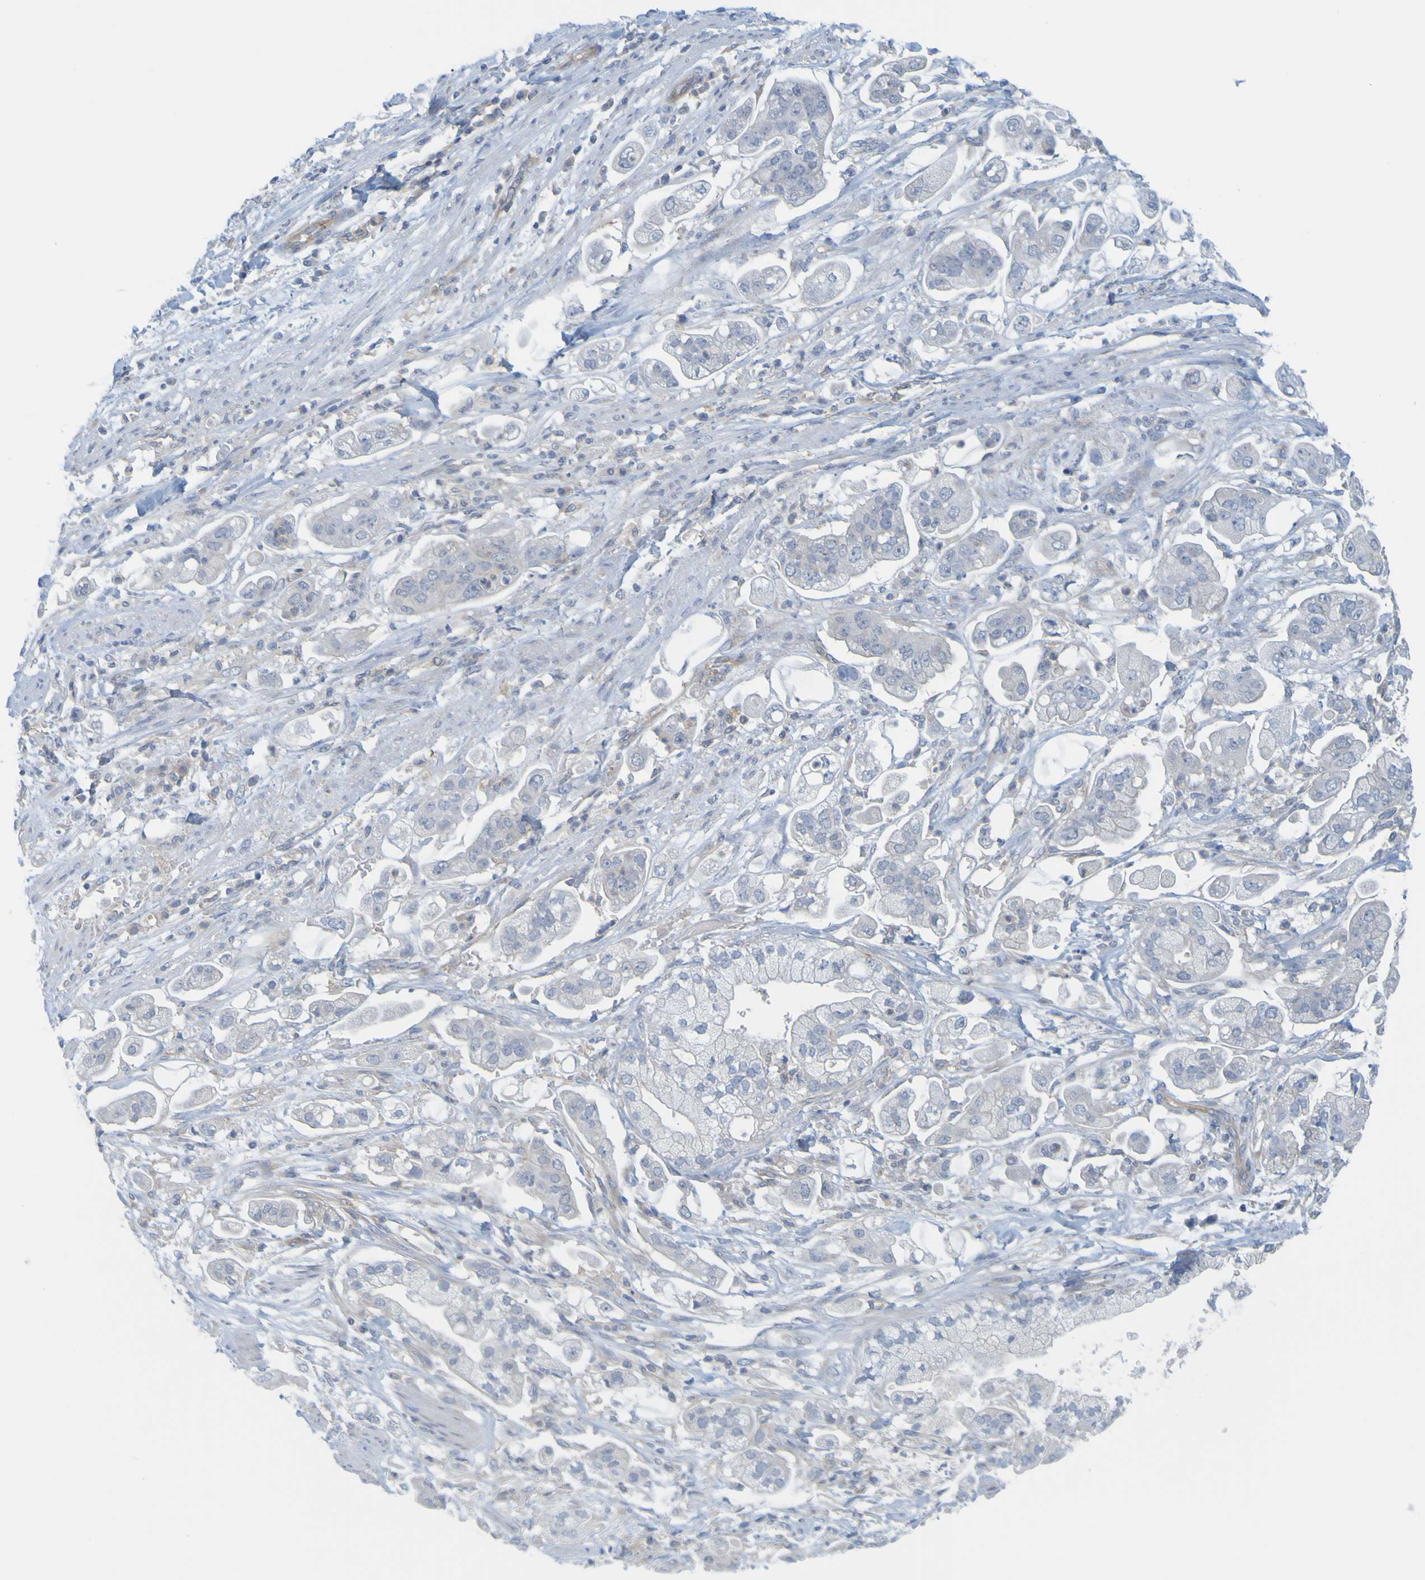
{"staining": {"intensity": "negative", "quantity": "none", "location": "none"}, "tissue": "stomach cancer", "cell_type": "Tumor cells", "image_type": "cancer", "snomed": [{"axis": "morphology", "description": "Adenocarcinoma, NOS"}, {"axis": "topography", "description": "Stomach"}], "caption": "Immunohistochemistry of human stomach adenocarcinoma demonstrates no positivity in tumor cells.", "gene": "APPL1", "patient": {"sex": "male", "age": 62}}